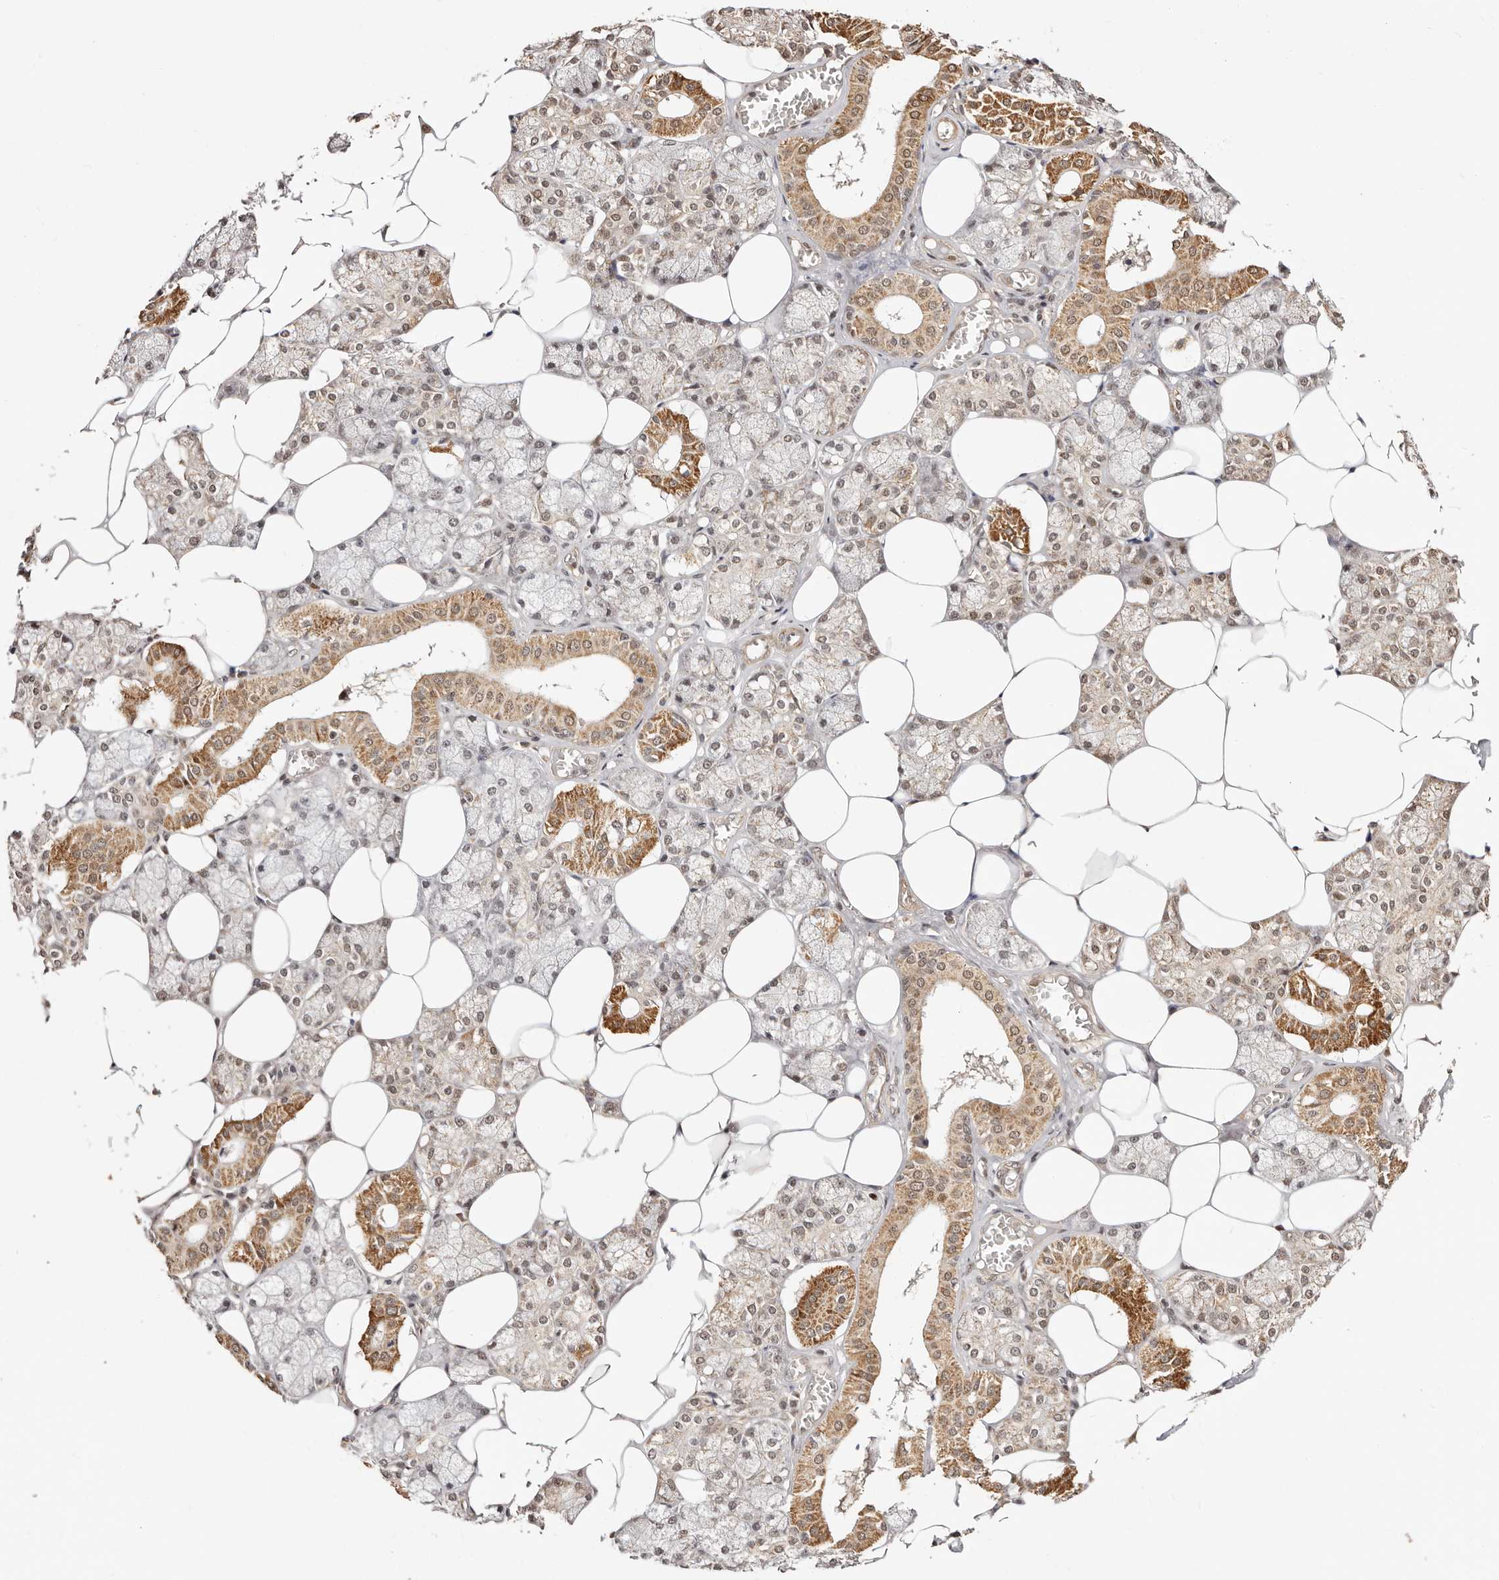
{"staining": {"intensity": "moderate", "quantity": "<25%", "location": "cytoplasmic/membranous"}, "tissue": "salivary gland", "cell_type": "Glandular cells", "image_type": "normal", "snomed": [{"axis": "morphology", "description": "Normal tissue, NOS"}, {"axis": "topography", "description": "Salivary gland"}], "caption": "An immunohistochemistry (IHC) micrograph of benign tissue is shown. Protein staining in brown shows moderate cytoplasmic/membranous positivity in salivary gland within glandular cells.", "gene": "CTNNBL1", "patient": {"sex": "male", "age": 62}}